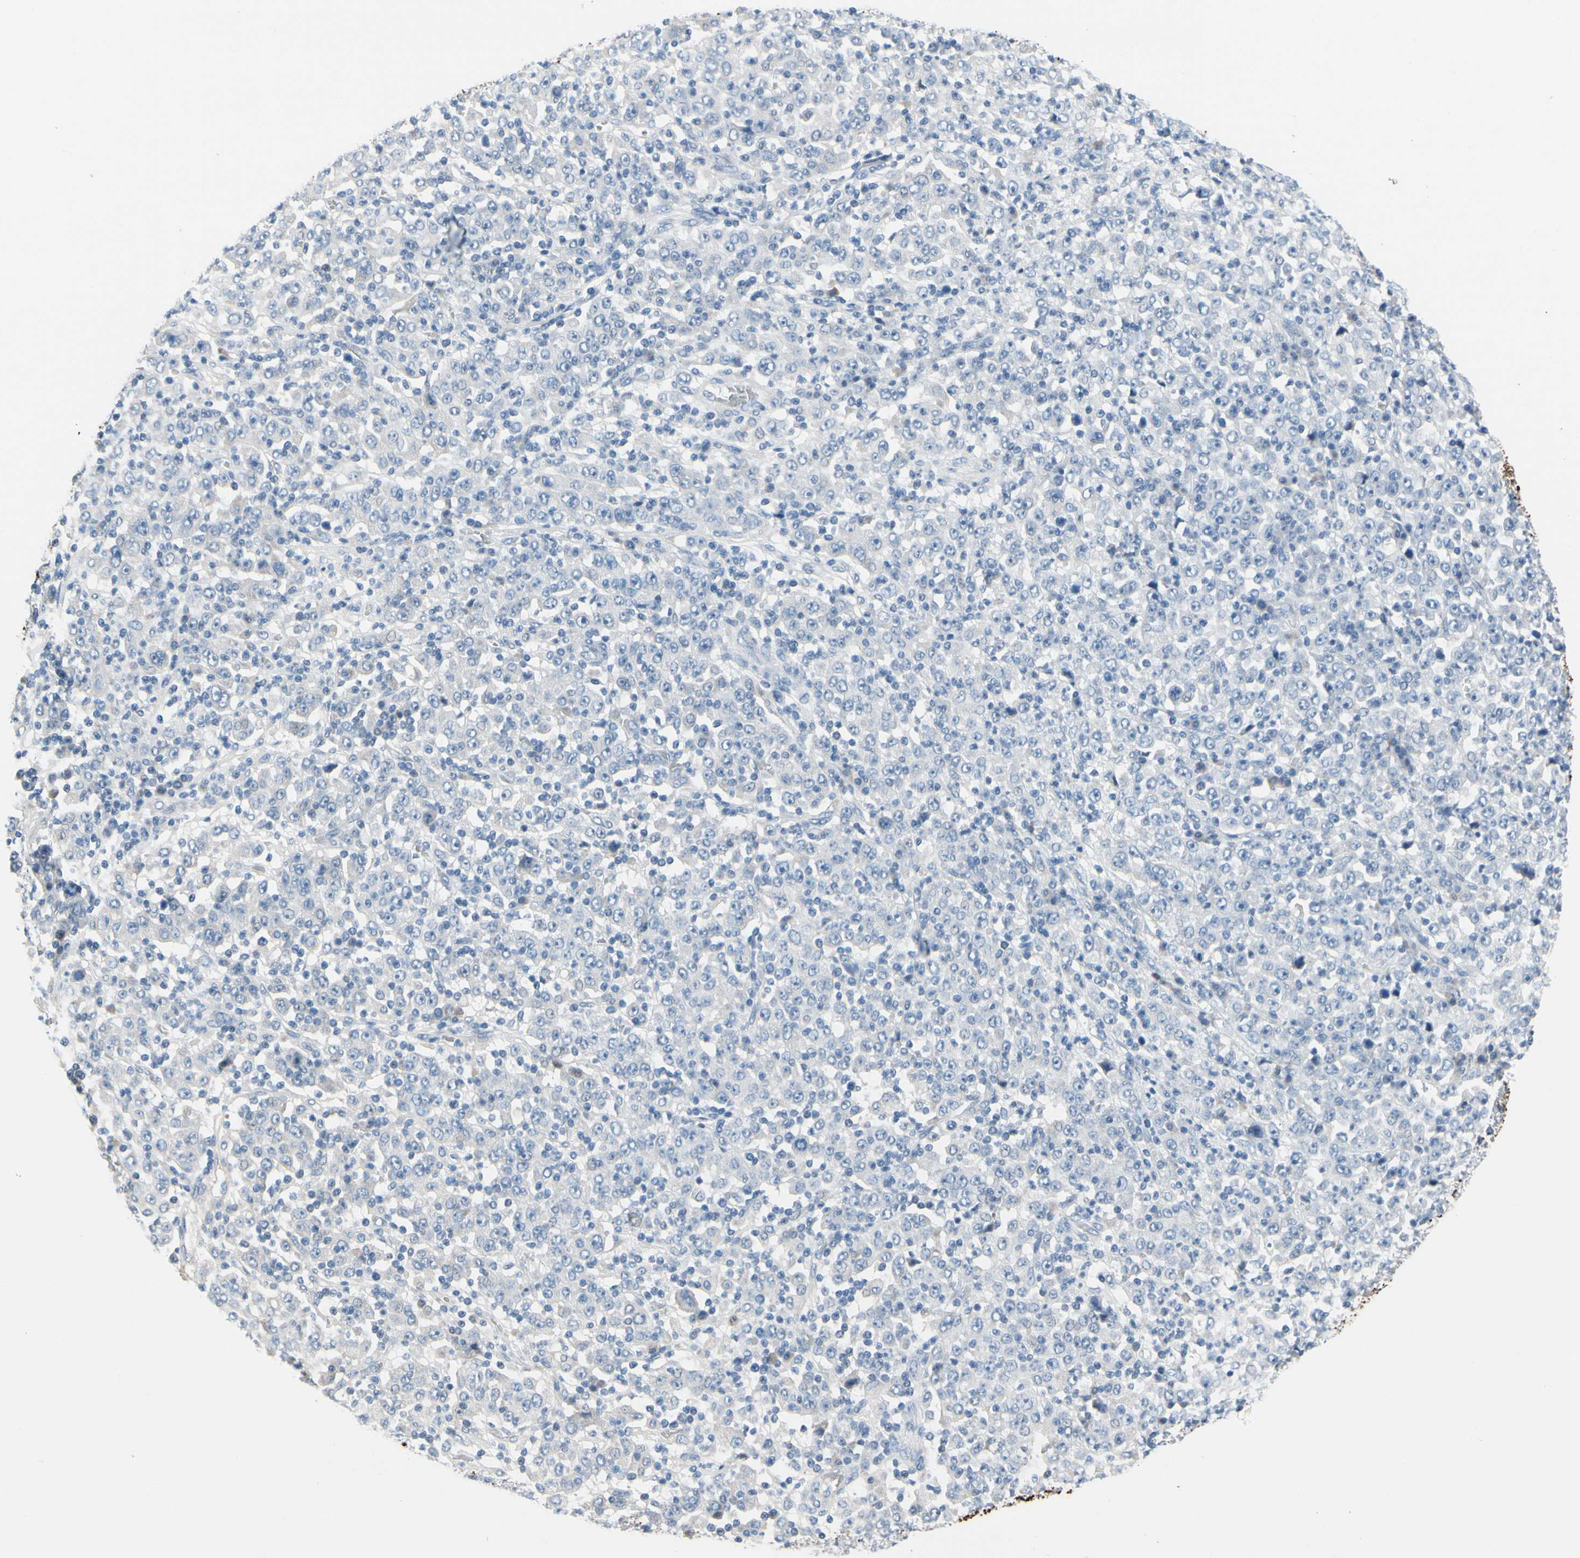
{"staining": {"intensity": "negative", "quantity": "none", "location": "none"}, "tissue": "stomach cancer", "cell_type": "Tumor cells", "image_type": "cancer", "snomed": [{"axis": "morphology", "description": "Normal tissue, NOS"}, {"axis": "morphology", "description": "Adenocarcinoma, NOS"}, {"axis": "topography", "description": "Stomach, upper"}, {"axis": "topography", "description": "Stomach"}], "caption": "A high-resolution micrograph shows immunohistochemistry staining of adenocarcinoma (stomach), which shows no significant expression in tumor cells.", "gene": "MUC5B", "patient": {"sex": "male", "age": 59}}